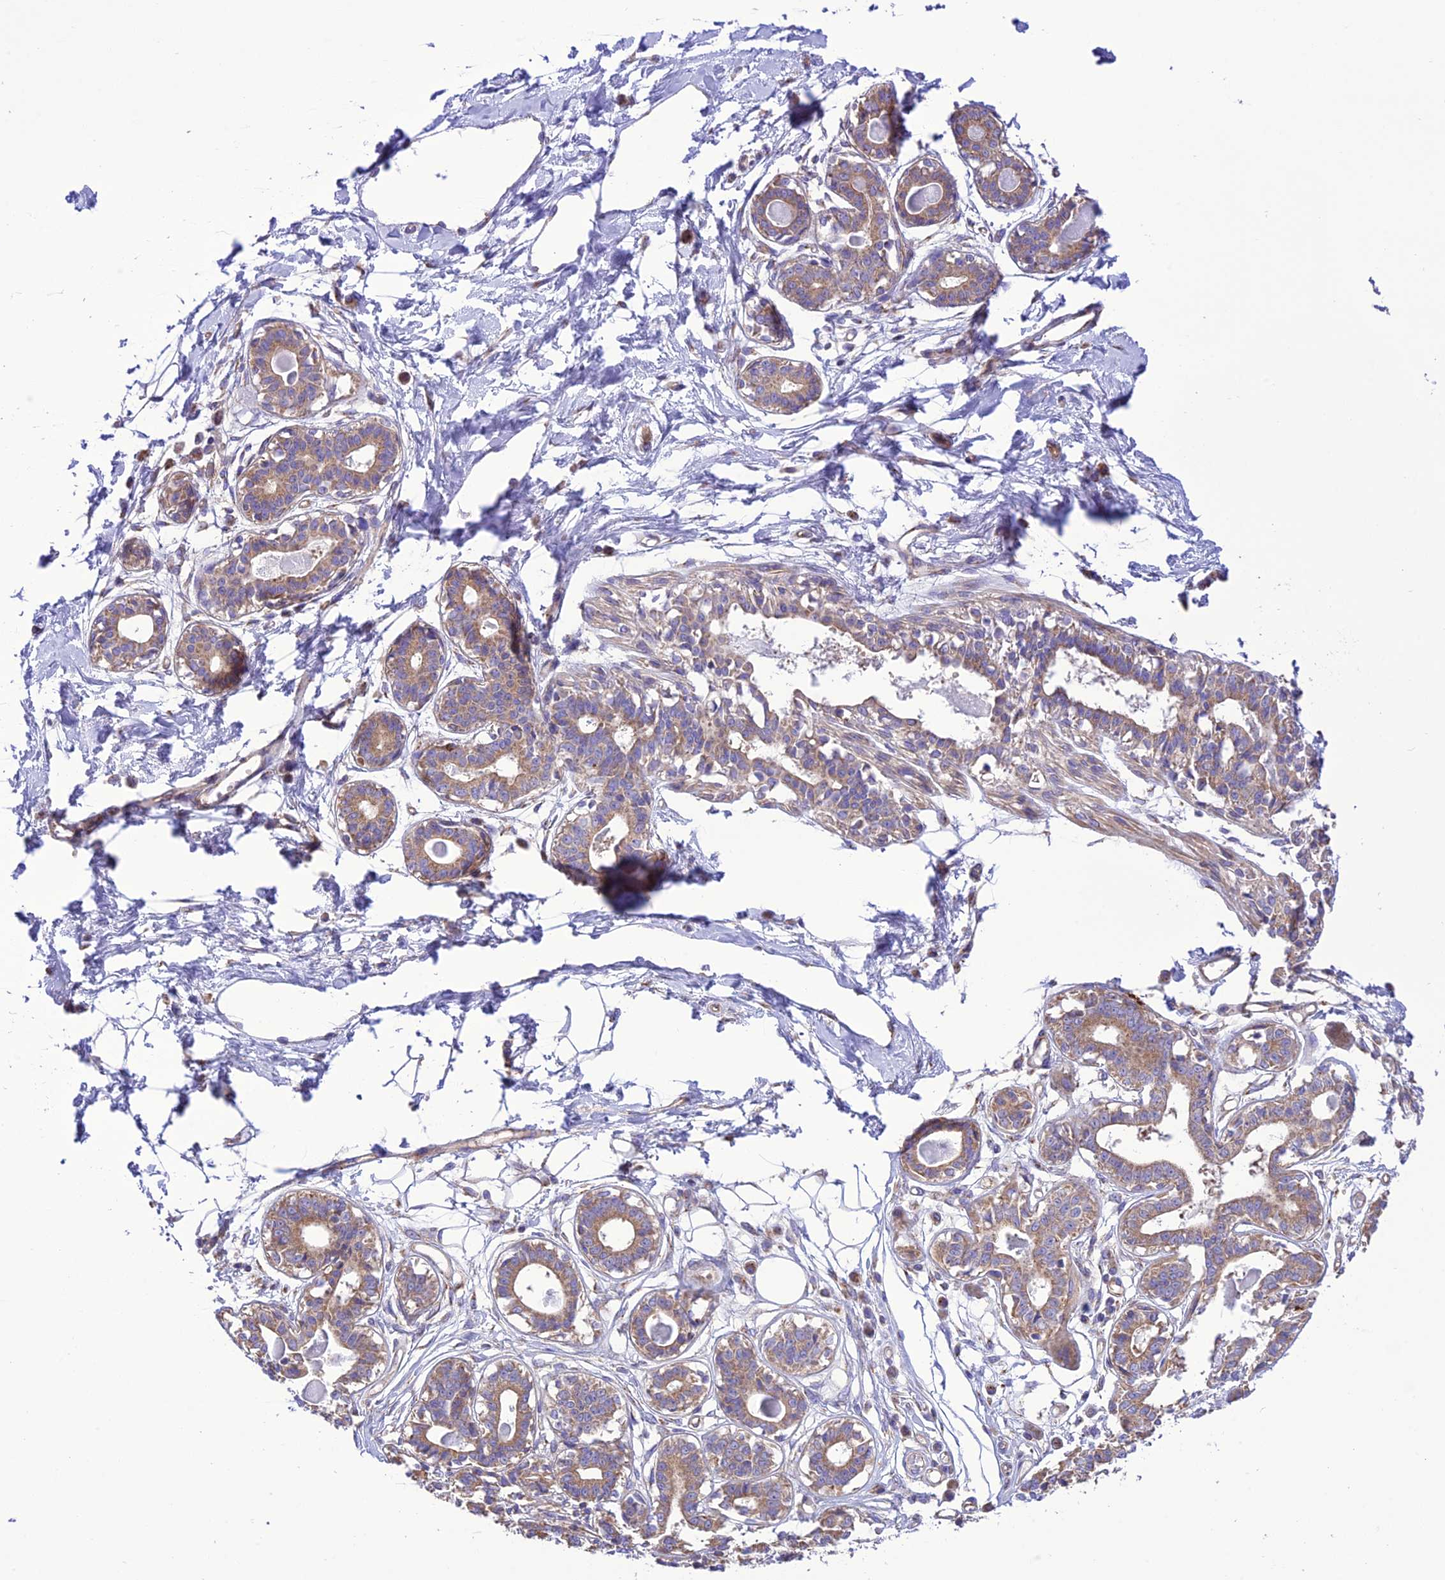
{"staining": {"intensity": "negative", "quantity": "none", "location": "none"}, "tissue": "breast", "cell_type": "Adipocytes", "image_type": "normal", "snomed": [{"axis": "morphology", "description": "Normal tissue, NOS"}, {"axis": "topography", "description": "Breast"}], "caption": "An immunohistochemistry histopathology image of unremarkable breast is shown. There is no staining in adipocytes of breast. (Immunohistochemistry, brightfield microscopy, high magnification).", "gene": "MAP3K12", "patient": {"sex": "female", "age": 45}}